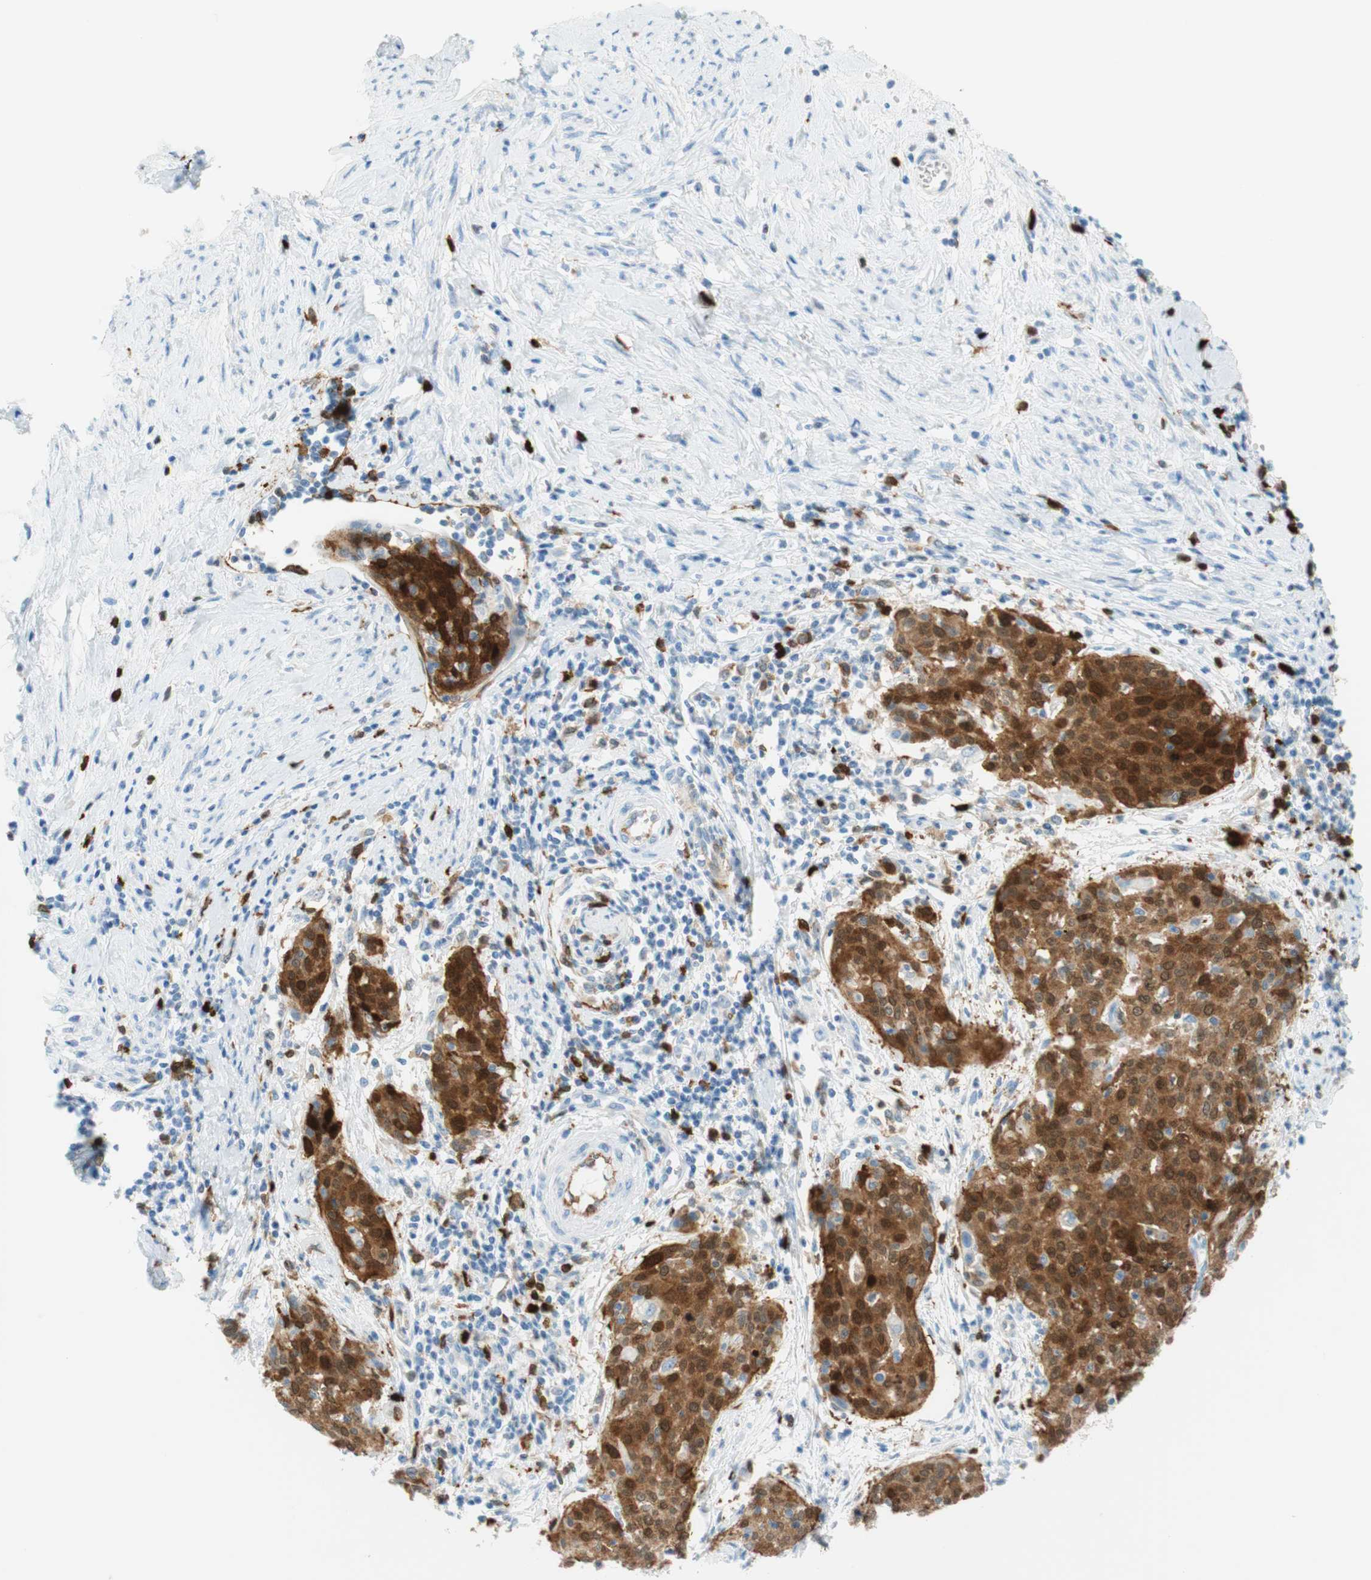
{"staining": {"intensity": "strong", "quantity": ">75%", "location": "cytoplasmic/membranous,nuclear"}, "tissue": "cervical cancer", "cell_type": "Tumor cells", "image_type": "cancer", "snomed": [{"axis": "morphology", "description": "Squamous cell carcinoma, NOS"}, {"axis": "topography", "description": "Cervix"}], "caption": "Immunohistochemistry histopathology image of neoplastic tissue: squamous cell carcinoma (cervical) stained using immunohistochemistry (IHC) demonstrates high levels of strong protein expression localized specifically in the cytoplasmic/membranous and nuclear of tumor cells, appearing as a cytoplasmic/membranous and nuclear brown color.", "gene": "STMN1", "patient": {"sex": "female", "age": 38}}